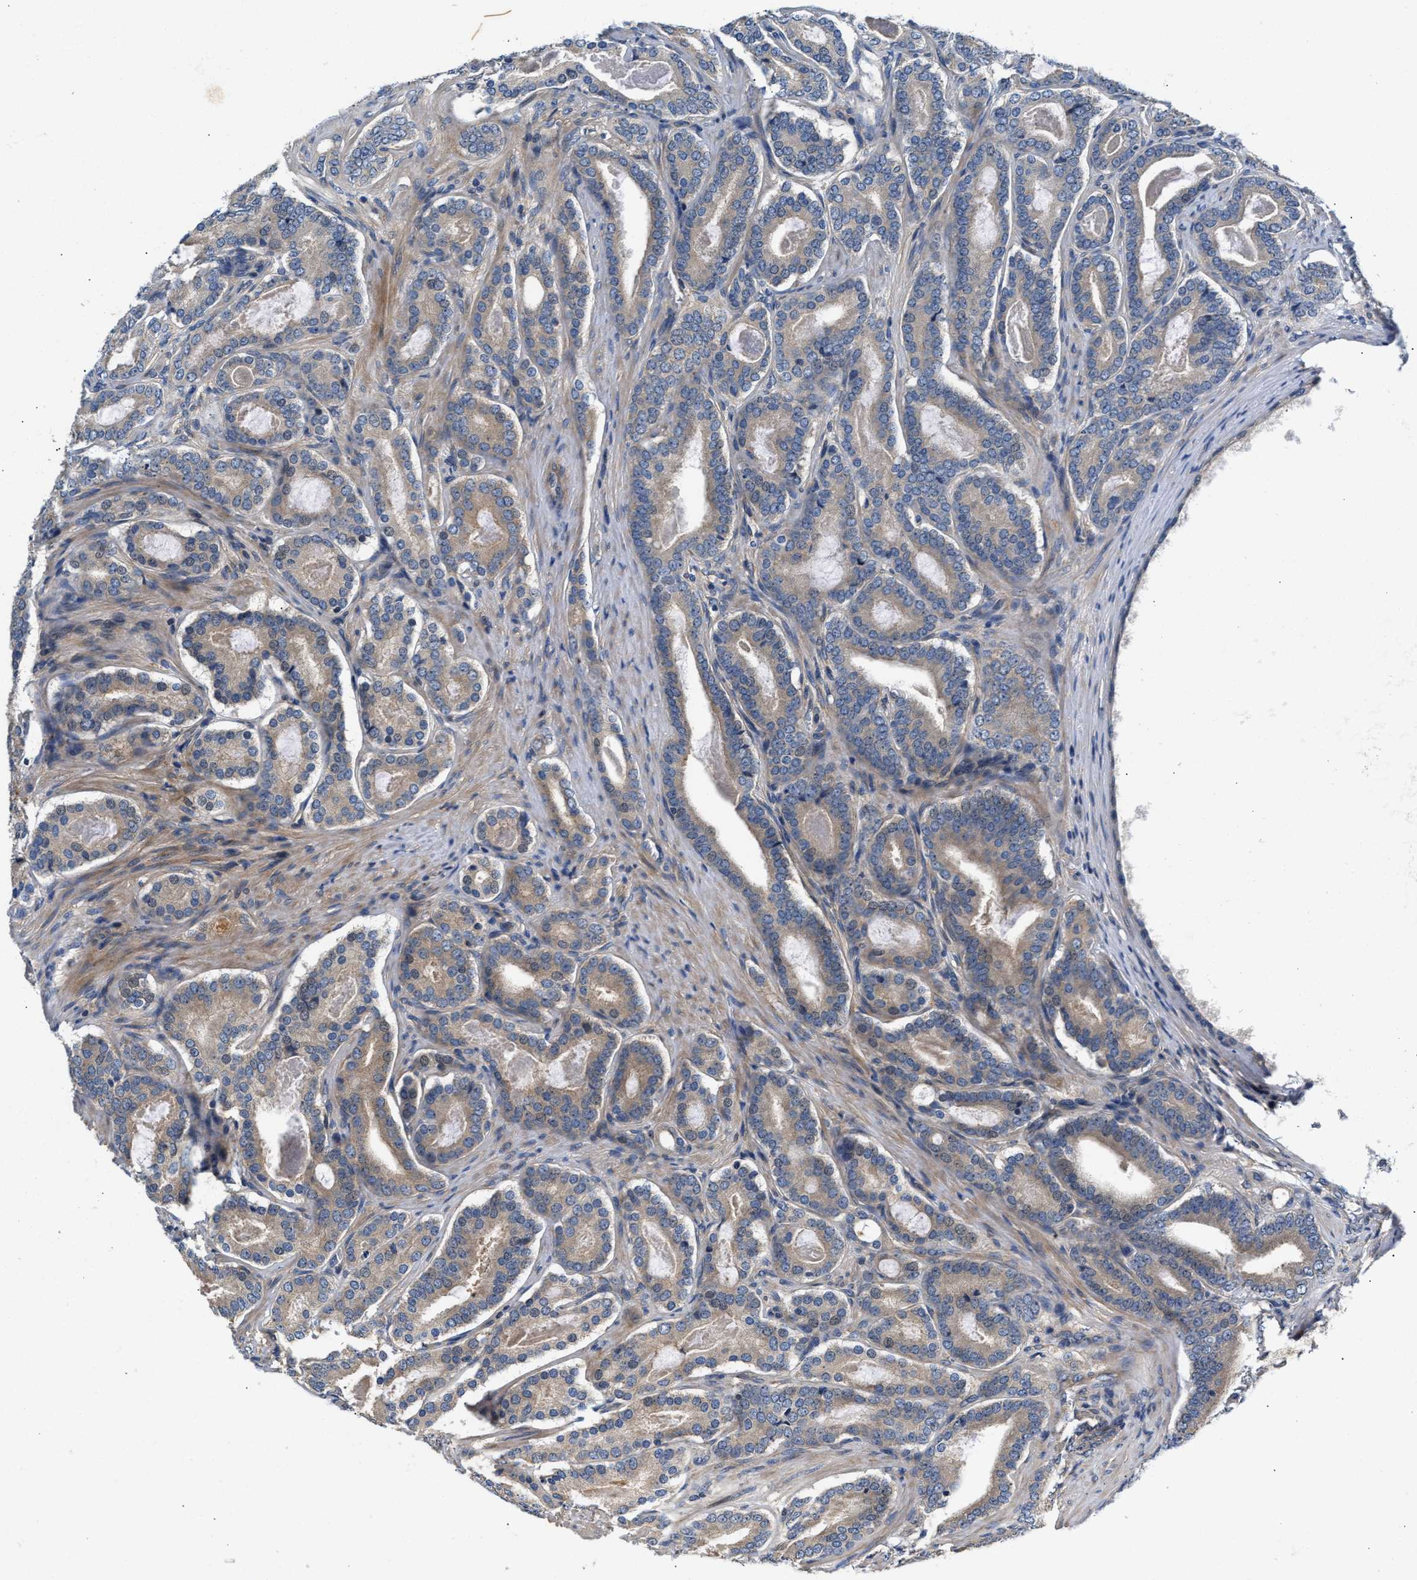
{"staining": {"intensity": "weak", "quantity": "25%-75%", "location": "cytoplasmic/membranous"}, "tissue": "prostate cancer", "cell_type": "Tumor cells", "image_type": "cancer", "snomed": [{"axis": "morphology", "description": "Adenocarcinoma, High grade"}, {"axis": "topography", "description": "Prostate"}], "caption": "This photomicrograph exhibits prostate cancer (high-grade adenocarcinoma) stained with IHC to label a protein in brown. The cytoplasmic/membranous of tumor cells show weak positivity for the protein. Nuclei are counter-stained blue.", "gene": "TEX2", "patient": {"sex": "male", "age": 60}}